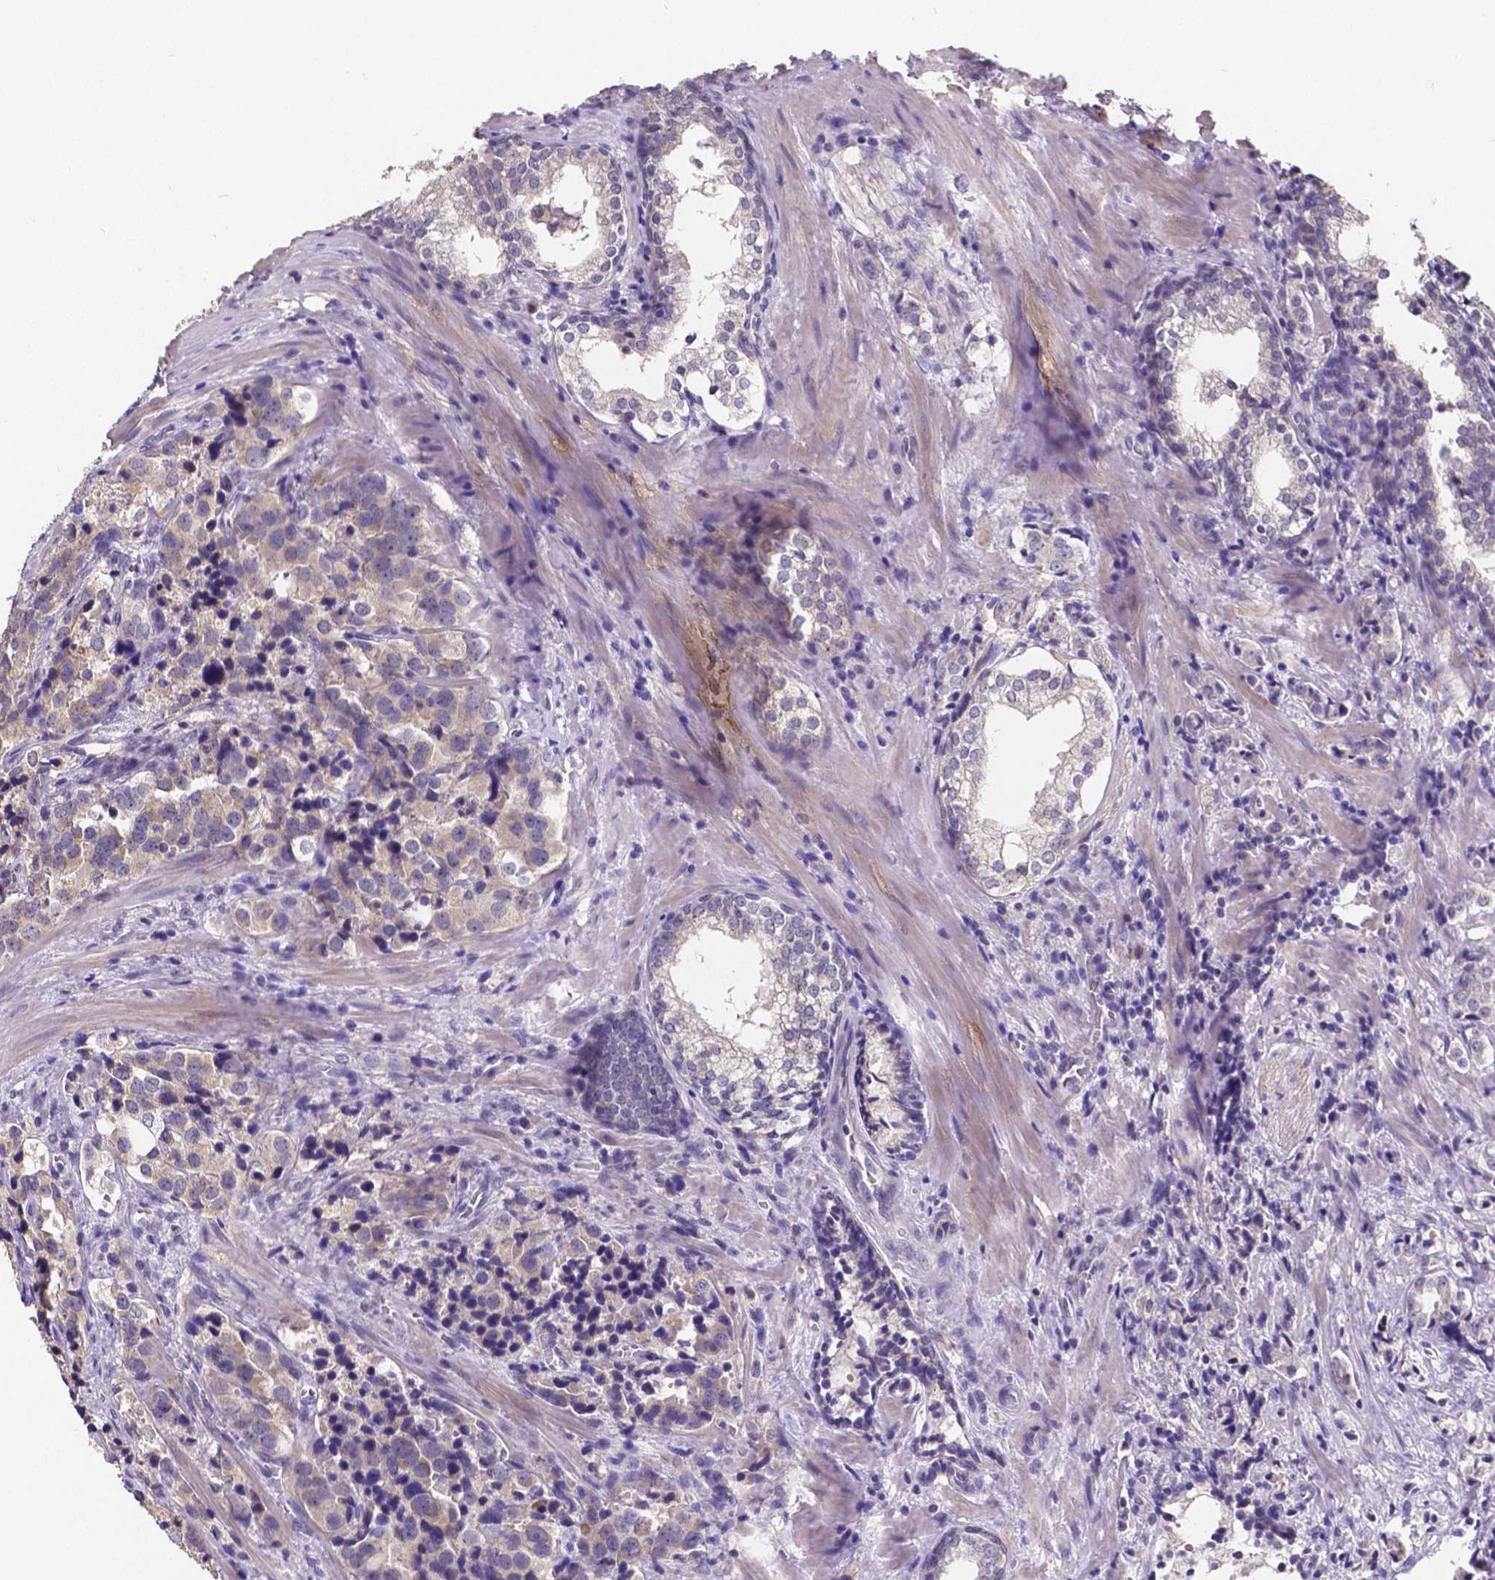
{"staining": {"intensity": "weak", "quantity": "25%-75%", "location": "cytoplasmic/membranous"}, "tissue": "prostate cancer", "cell_type": "Tumor cells", "image_type": "cancer", "snomed": [{"axis": "morphology", "description": "Adenocarcinoma, NOS"}, {"axis": "topography", "description": "Prostate and seminal vesicle, NOS"}], "caption": "Prostate cancer (adenocarcinoma) was stained to show a protein in brown. There is low levels of weak cytoplasmic/membranous staining in approximately 25%-75% of tumor cells.", "gene": "CTNNA2", "patient": {"sex": "male", "age": 63}}